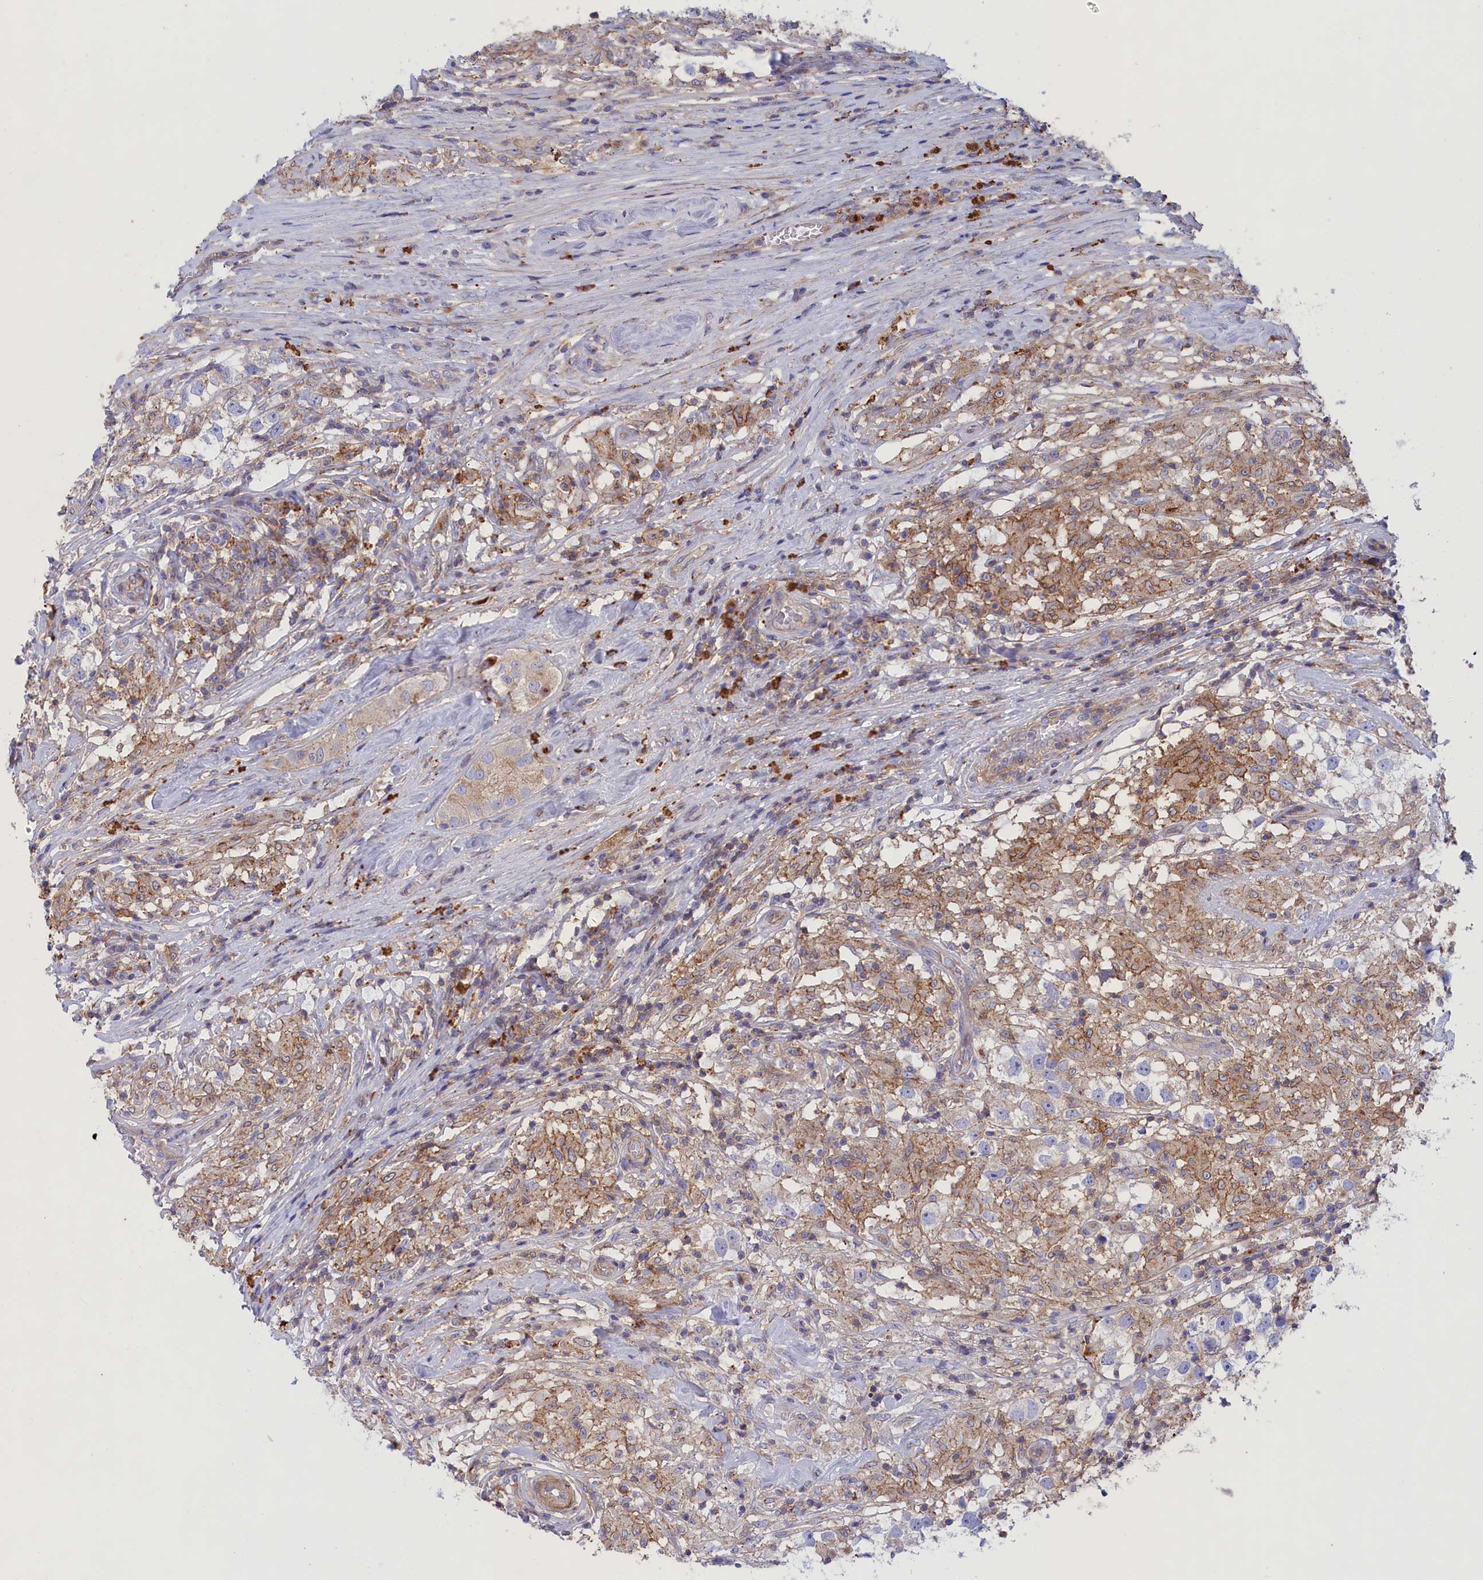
{"staining": {"intensity": "negative", "quantity": "none", "location": "none"}, "tissue": "testis cancer", "cell_type": "Tumor cells", "image_type": "cancer", "snomed": [{"axis": "morphology", "description": "Seminoma, NOS"}, {"axis": "topography", "description": "Testis"}], "caption": "Immunohistochemistry image of testis seminoma stained for a protein (brown), which reveals no positivity in tumor cells. (Stains: DAB (3,3'-diaminobenzidine) immunohistochemistry with hematoxylin counter stain, Microscopy: brightfield microscopy at high magnification).", "gene": "SCAMP4", "patient": {"sex": "male", "age": 46}}